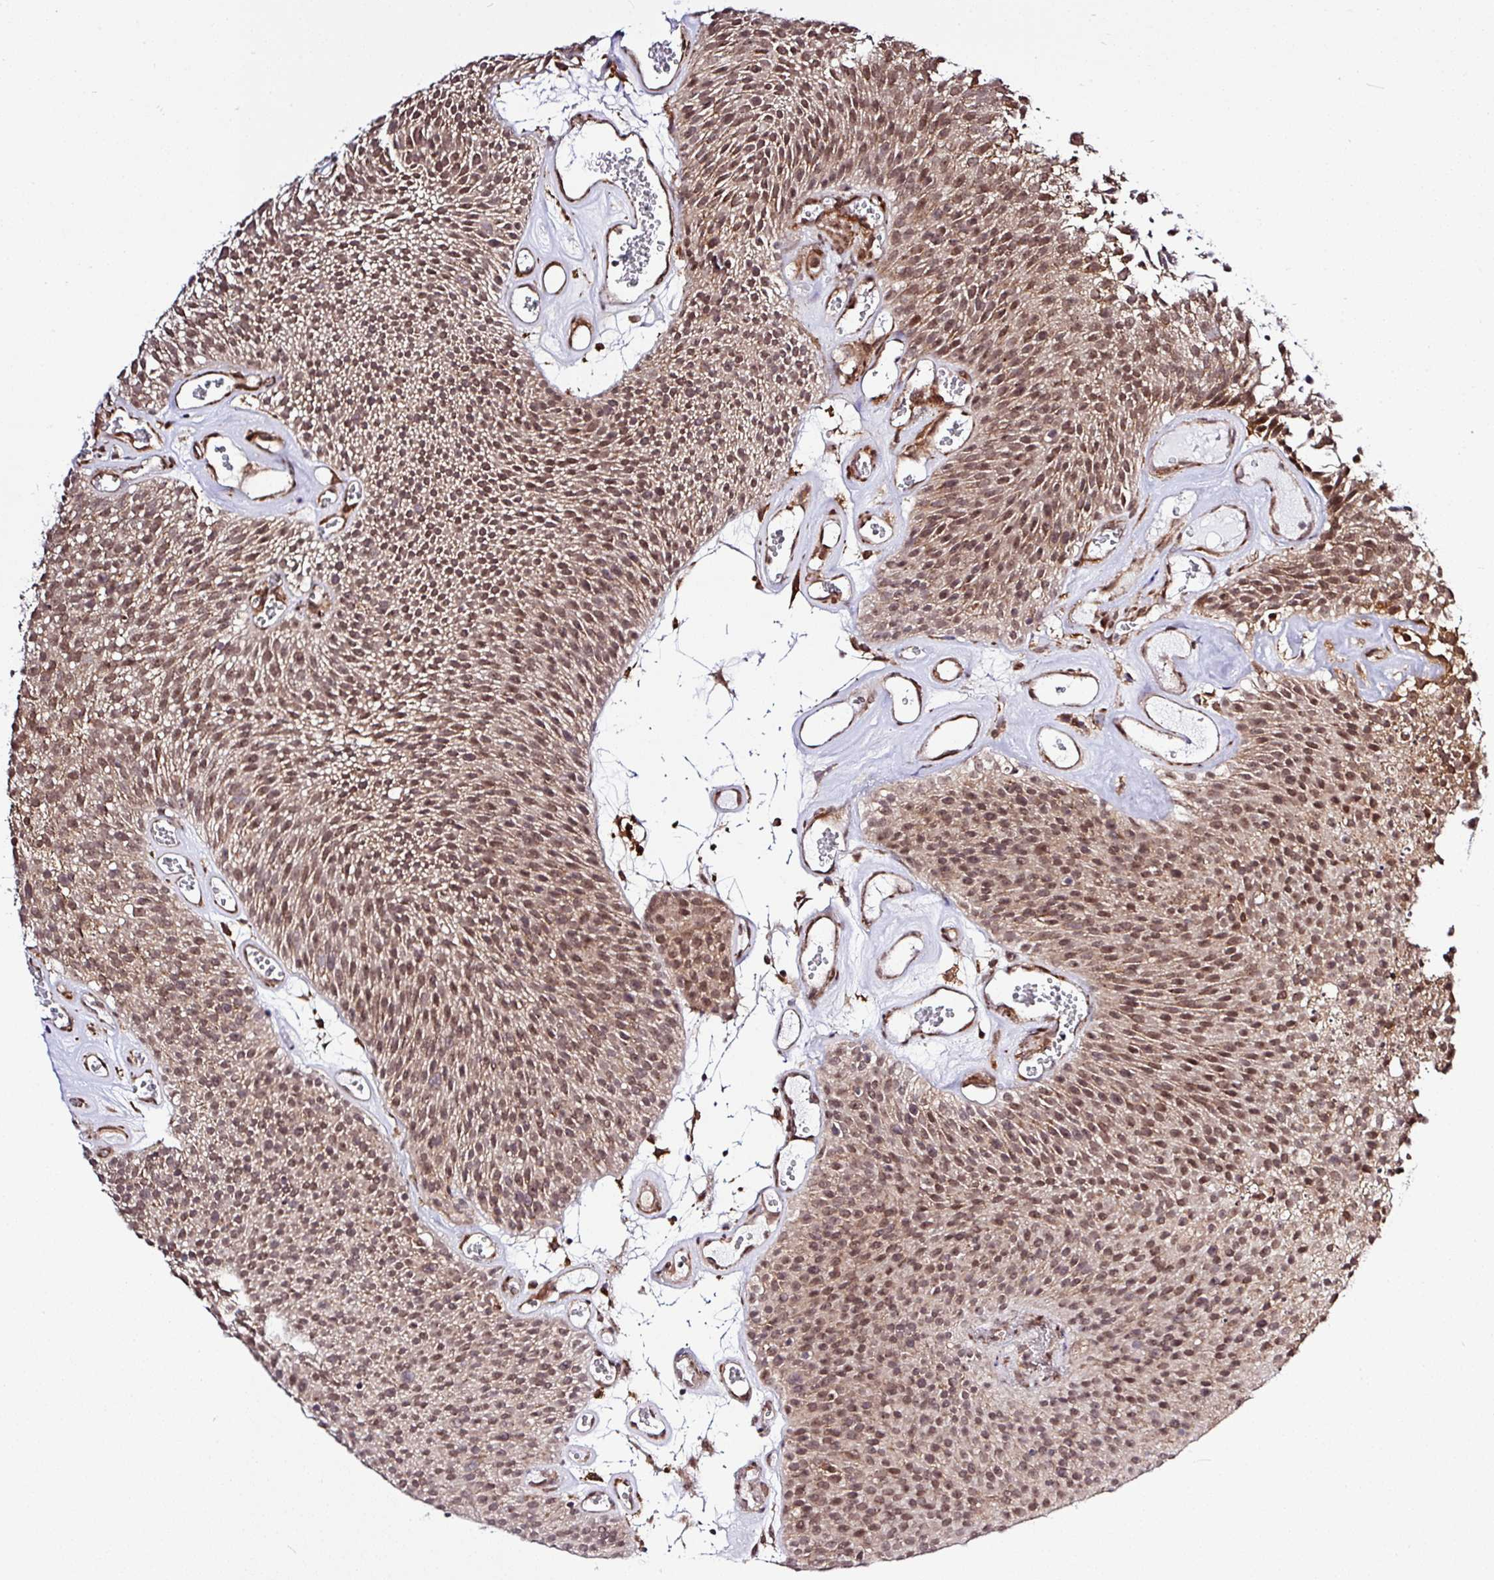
{"staining": {"intensity": "moderate", "quantity": ">75%", "location": "cytoplasmic/membranous,nuclear"}, "tissue": "urothelial cancer", "cell_type": "Tumor cells", "image_type": "cancer", "snomed": [{"axis": "morphology", "description": "Urothelial carcinoma, Low grade"}, {"axis": "topography", "description": "Urinary bladder"}], "caption": "Immunohistochemistry (IHC) image of low-grade urothelial carcinoma stained for a protein (brown), which exhibits medium levels of moderate cytoplasmic/membranous and nuclear staining in approximately >75% of tumor cells.", "gene": "FAM153A", "patient": {"sex": "female", "age": 79}}